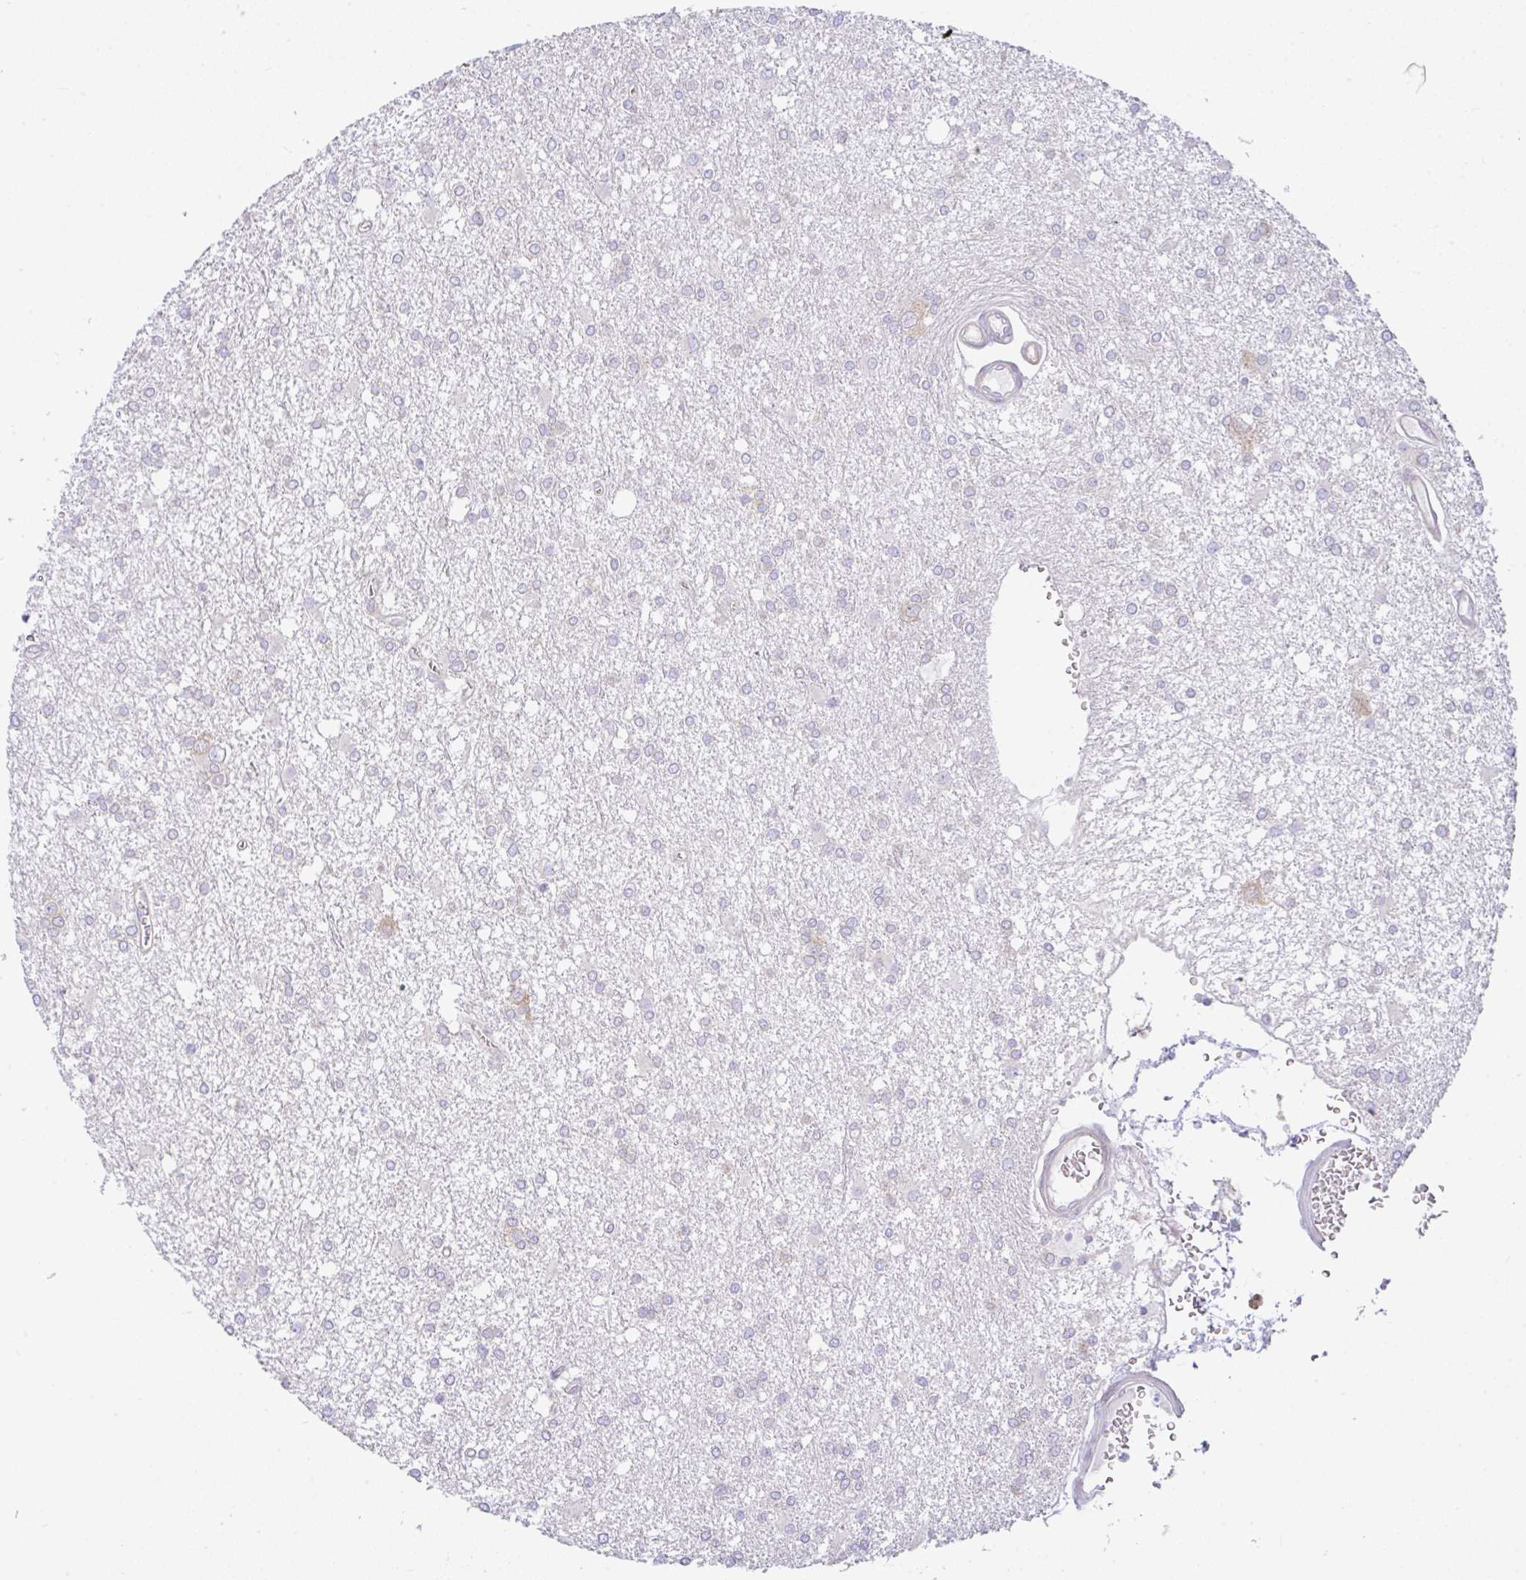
{"staining": {"intensity": "negative", "quantity": "none", "location": "none"}, "tissue": "glioma", "cell_type": "Tumor cells", "image_type": "cancer", "snomed": [{"axis": "morphology", "description": "Glioma, malignant, High grade"}, {"axis": "topography", "description": "Brain"}], "caption": "Immunohistochemical staining of human malignant high-grade glioma exhibits no significant staining in tumor cells.", "gene": "GFPT2", "patient": {"sex": "male", "age": 48}}